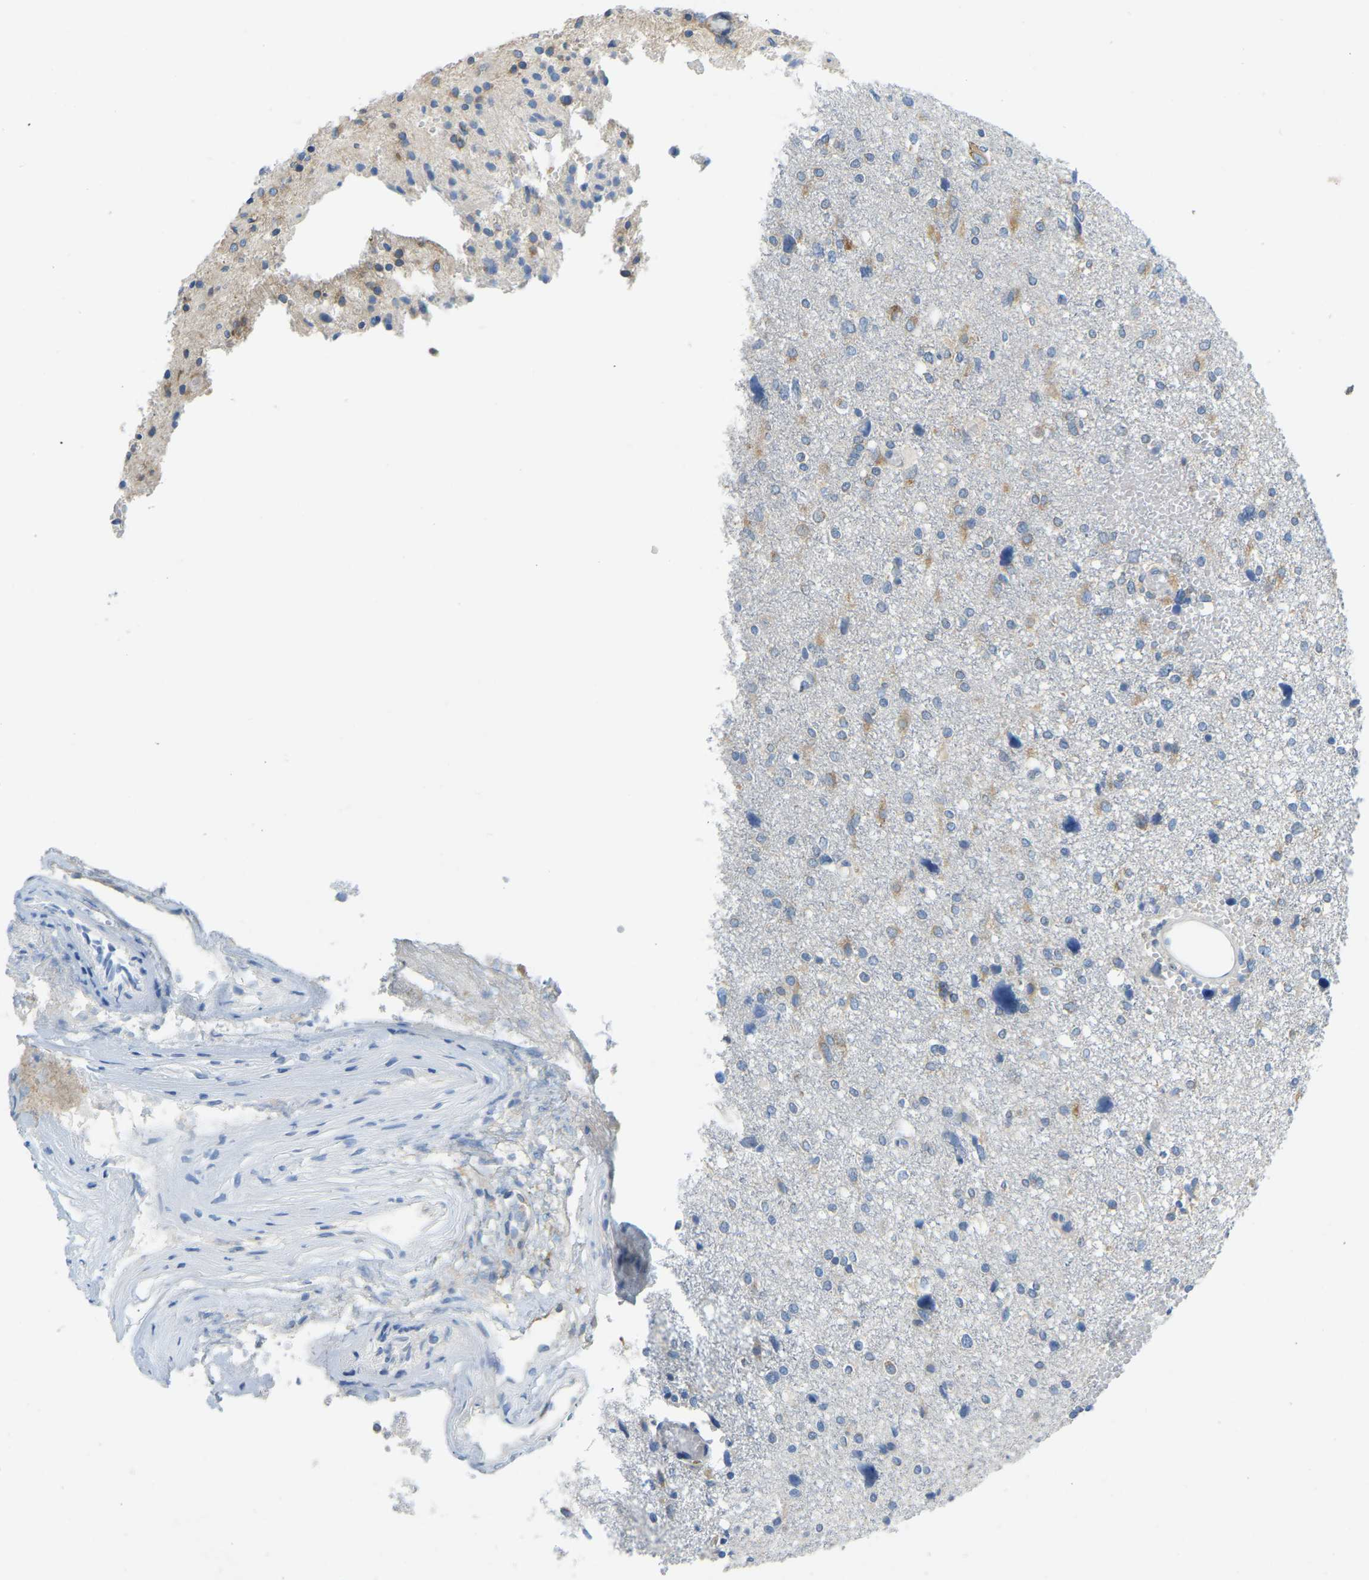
{"staining": {"intensity": "strong", "quantity": ">75%", "location": "cytoplasmic/membranous"}, "tissue": "glioma", "cell_type": "Tumor cells", "image_type": "cancer", "snomed": [{"axis": "morphology", "description": "Glioma, malignant, High grade"}, {"axis": "topography", "description": "Brain"}], "caption": "Human malignant glioma (high-grade) stained for a protein (brown) exhibits strong cytoplasmic/membranous positive positivity in approximately >75% of tumor cells.", "gene": "SND1", "patient": {"sex": "female", "age": 59}}